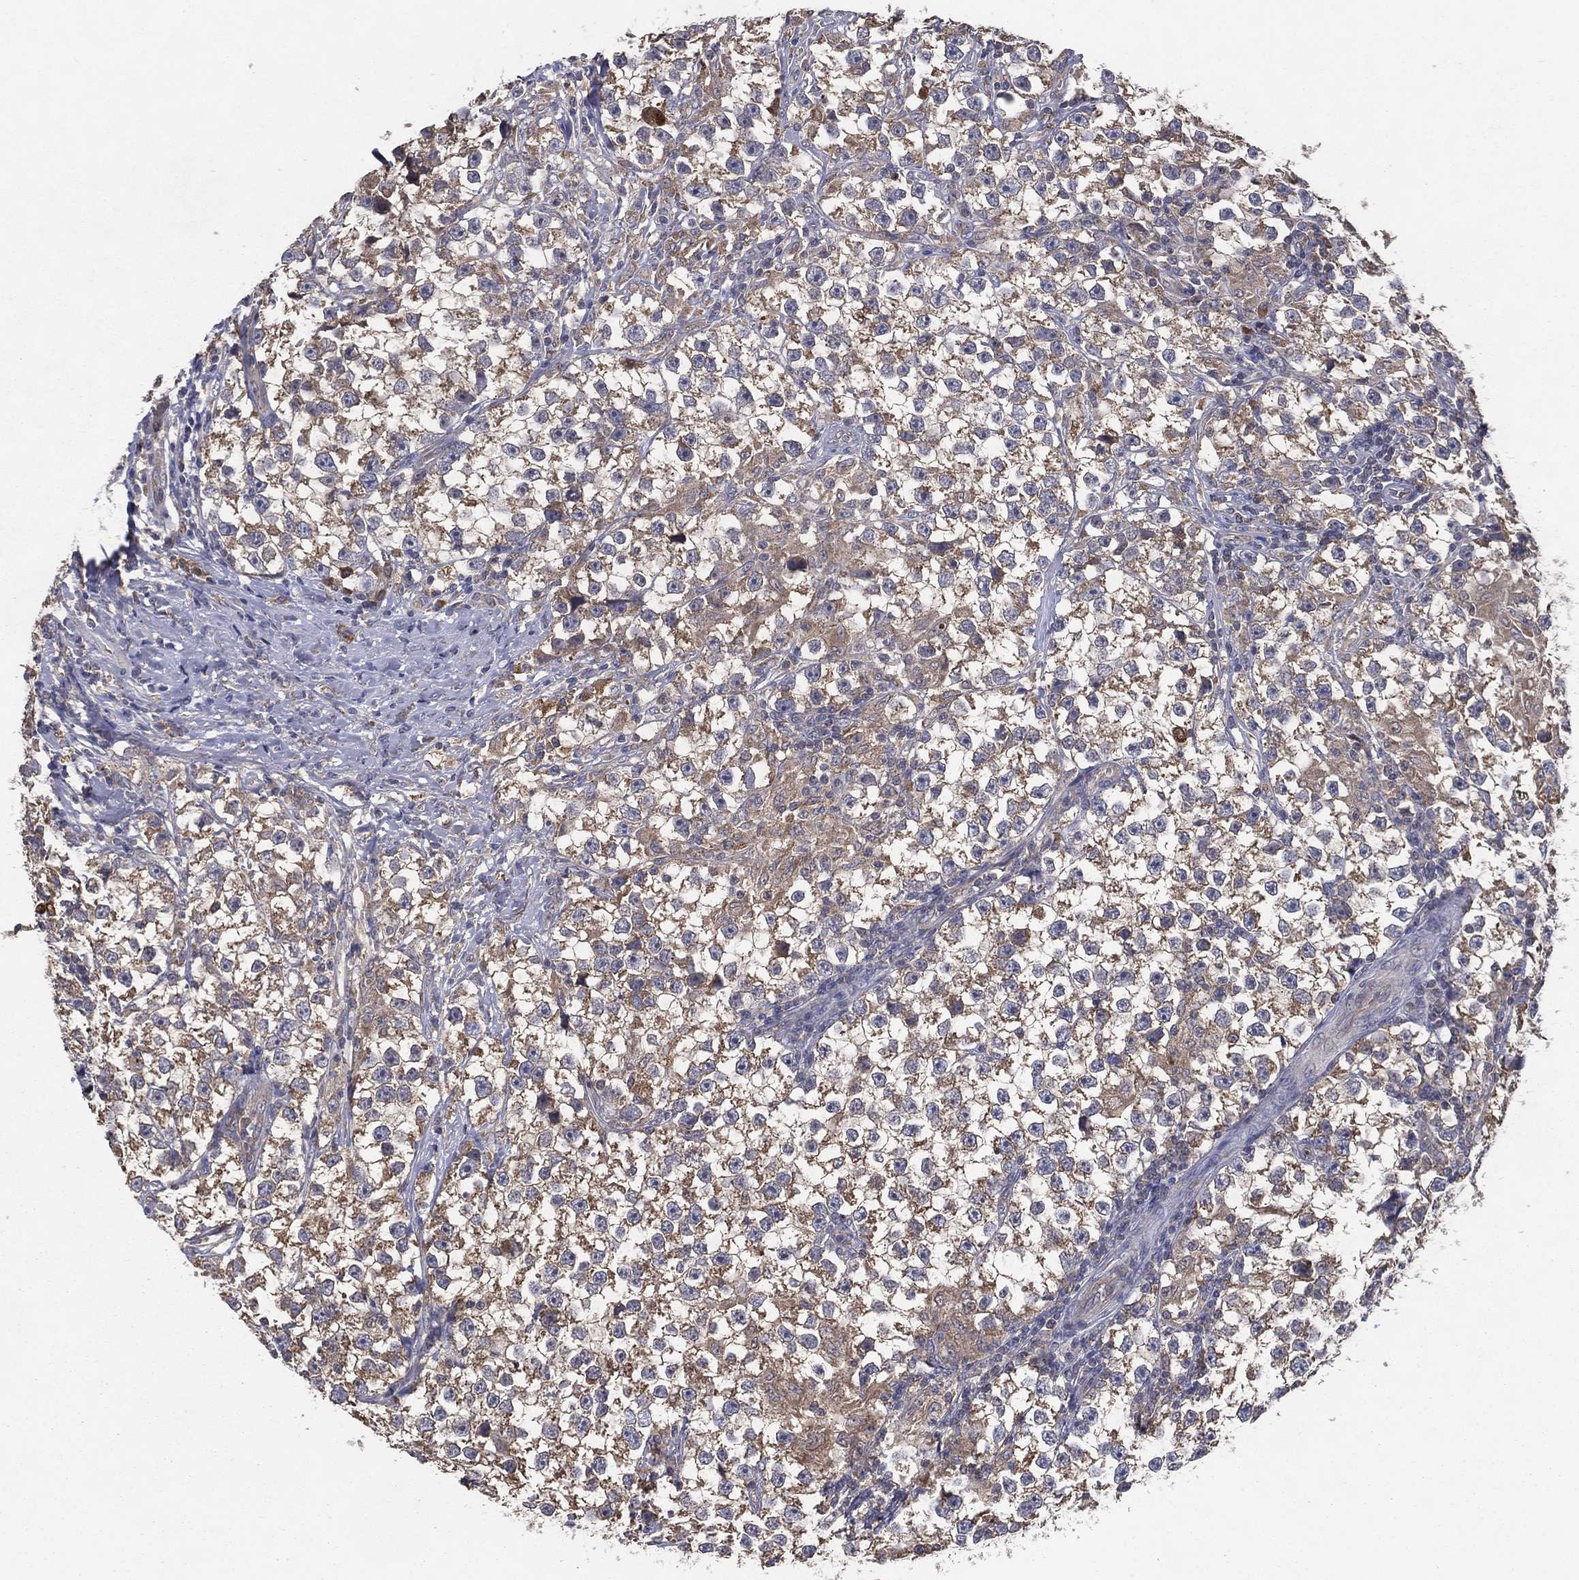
{"staining": {"intensity": "moderate", "quantity": "25%-75%", "location": "cytoplasmic/membranous"}, "tissue": "testis cancer", "cell_type": "Tumor cells", "image_type": "cancer", "snomed": [{"axis": "morphology", "description": "Seminoma, NOS"}, {"axis": "topography", "description": "Testis"}], "caption": "Protein staining by immunohistochemistry (IHC) displays moderate cytoplasmic/membranous staining in approximately 25%-75% of tumor cells in testis cancer.", "gene": "MT-ND1", "patient": {"sex": "male", "age": 46}}